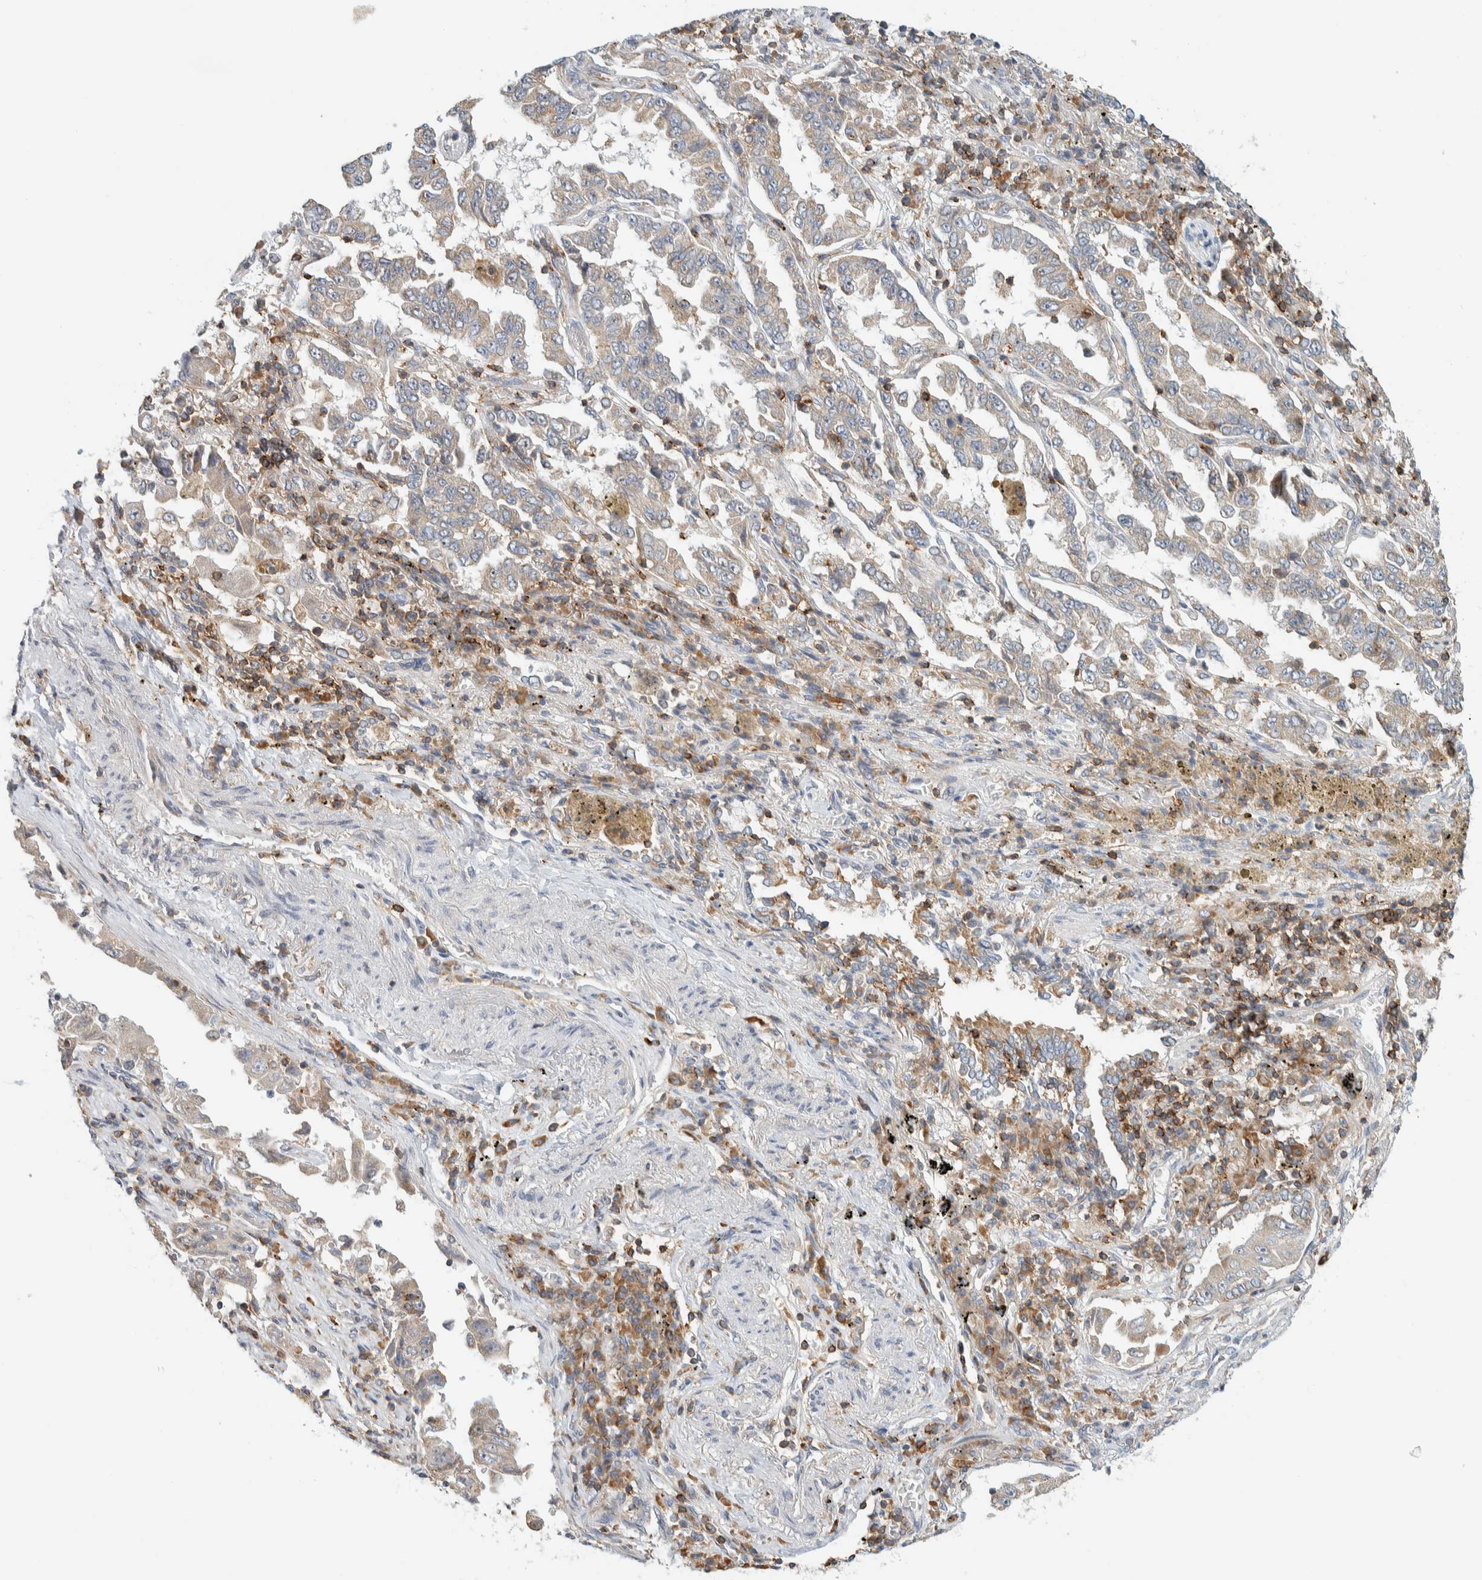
{"staining": {"intensity": "weak", "quantity": "25%-75%", "location": "cytoplasmic/membranous"}, "tissue": "lung cancer", "cell_type": "Tumor cells", "image_type": "cancer", "snomed": [{"axis": "morphology", "description": "Adenocarcinoma, NOS"}, {"axis": "topography", "description": "Lung"}], "caption": "Brown immunohistochemical staining in lung cancer demonstrates weak cytoplasmic/membranous staining in approximately 25%-75% of tumor cells.", "gene": "CCDC57", "patient": {"sex": "female", "age": 51}}